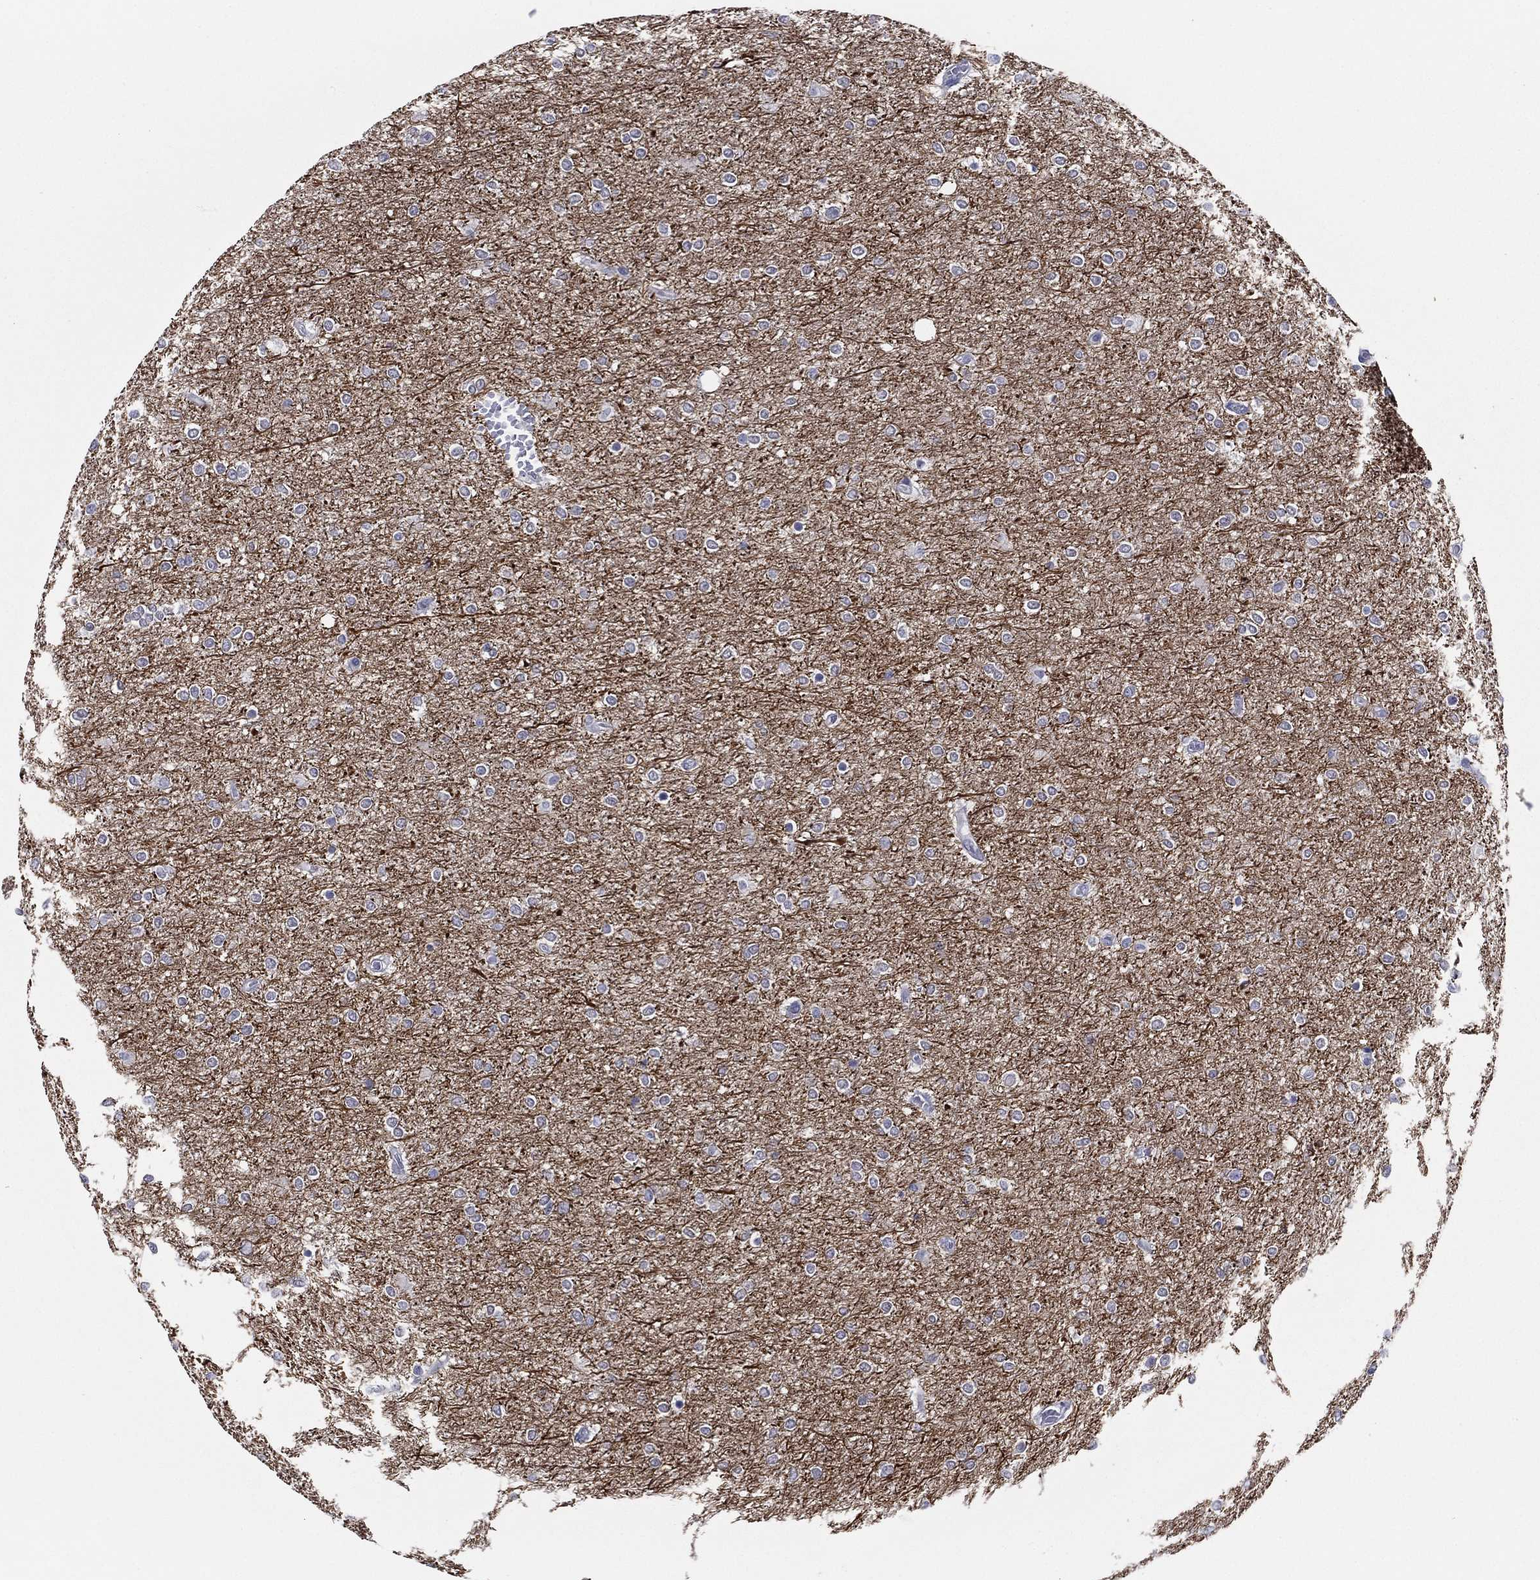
{"staining": {"intensity": "negative", "quantity": "none", "location": "none"}, "tissue": "glioma", "cell_type": "Tumor cells", "image_type": "cancer", "snomed": [{"axis": "morphology", "description": "Glioma, malignant, High grade"}, {"axis": "topography", "description": "Brain"}], "caption": "Immunohistochemical staining of glioma exhibits no significant staining in tumor cells.", "gene": "SLC13A4", "patient": {"sex": "female", "age": 61}}